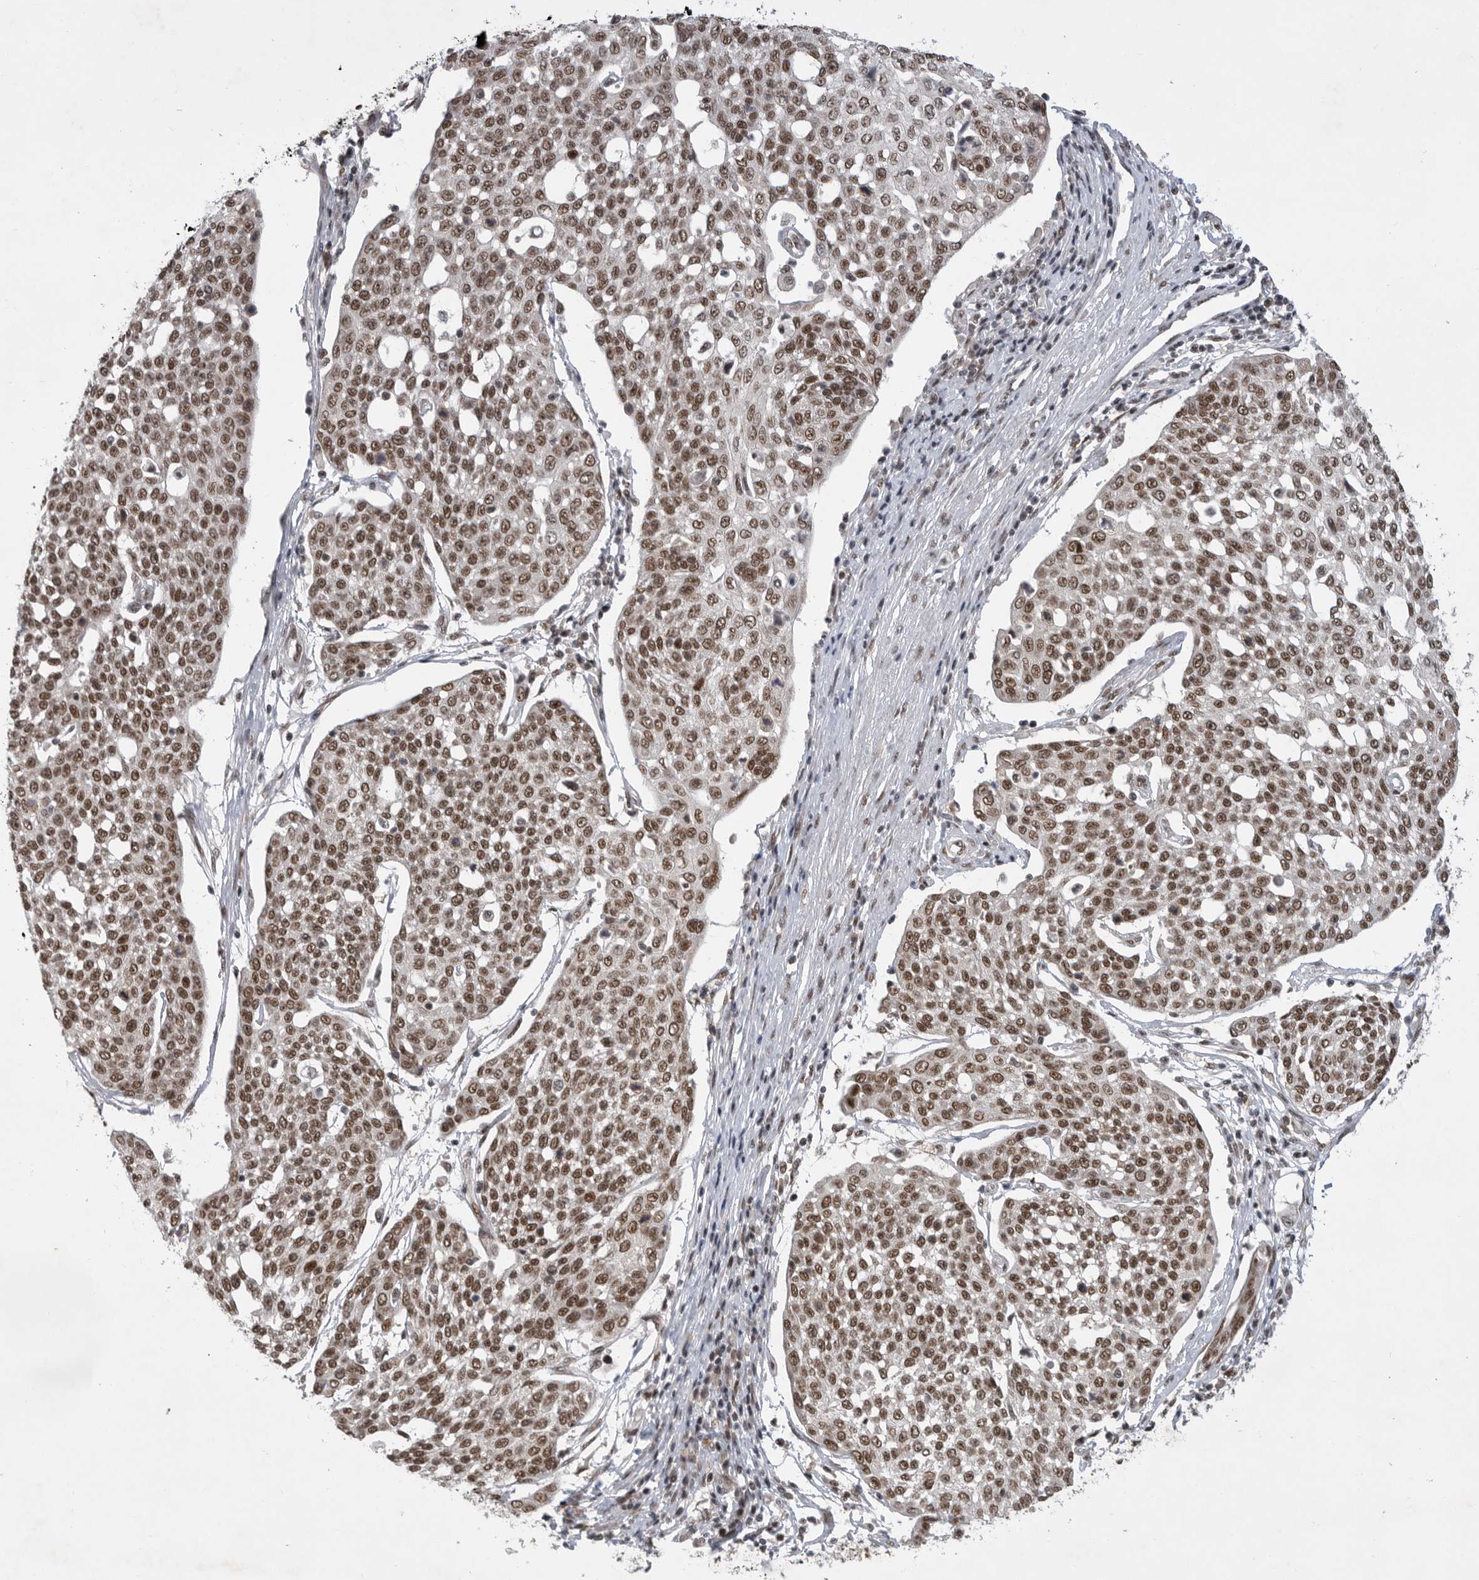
{"staining": {"intensity": "moderate", "quantity": ">75%", "location": "nuclear"}, "tissue": "cervical cancer", "cell_type": "Tumor cells", "image_type": "cancer", "snomed": [{"axis": "morphology", "description": "Squamous cell carcinoma, NOS"}, {"axis": "topography", "description": "Cervix"}], "caption": "Brown immunohistochemical staining in human squamous cell carcinoma (cervical) exhibits moderate nuclear expression in approximately >75% of tumor cells.", "gene": "ZNF830", "patient": {"sex": "female", "age": 34}}